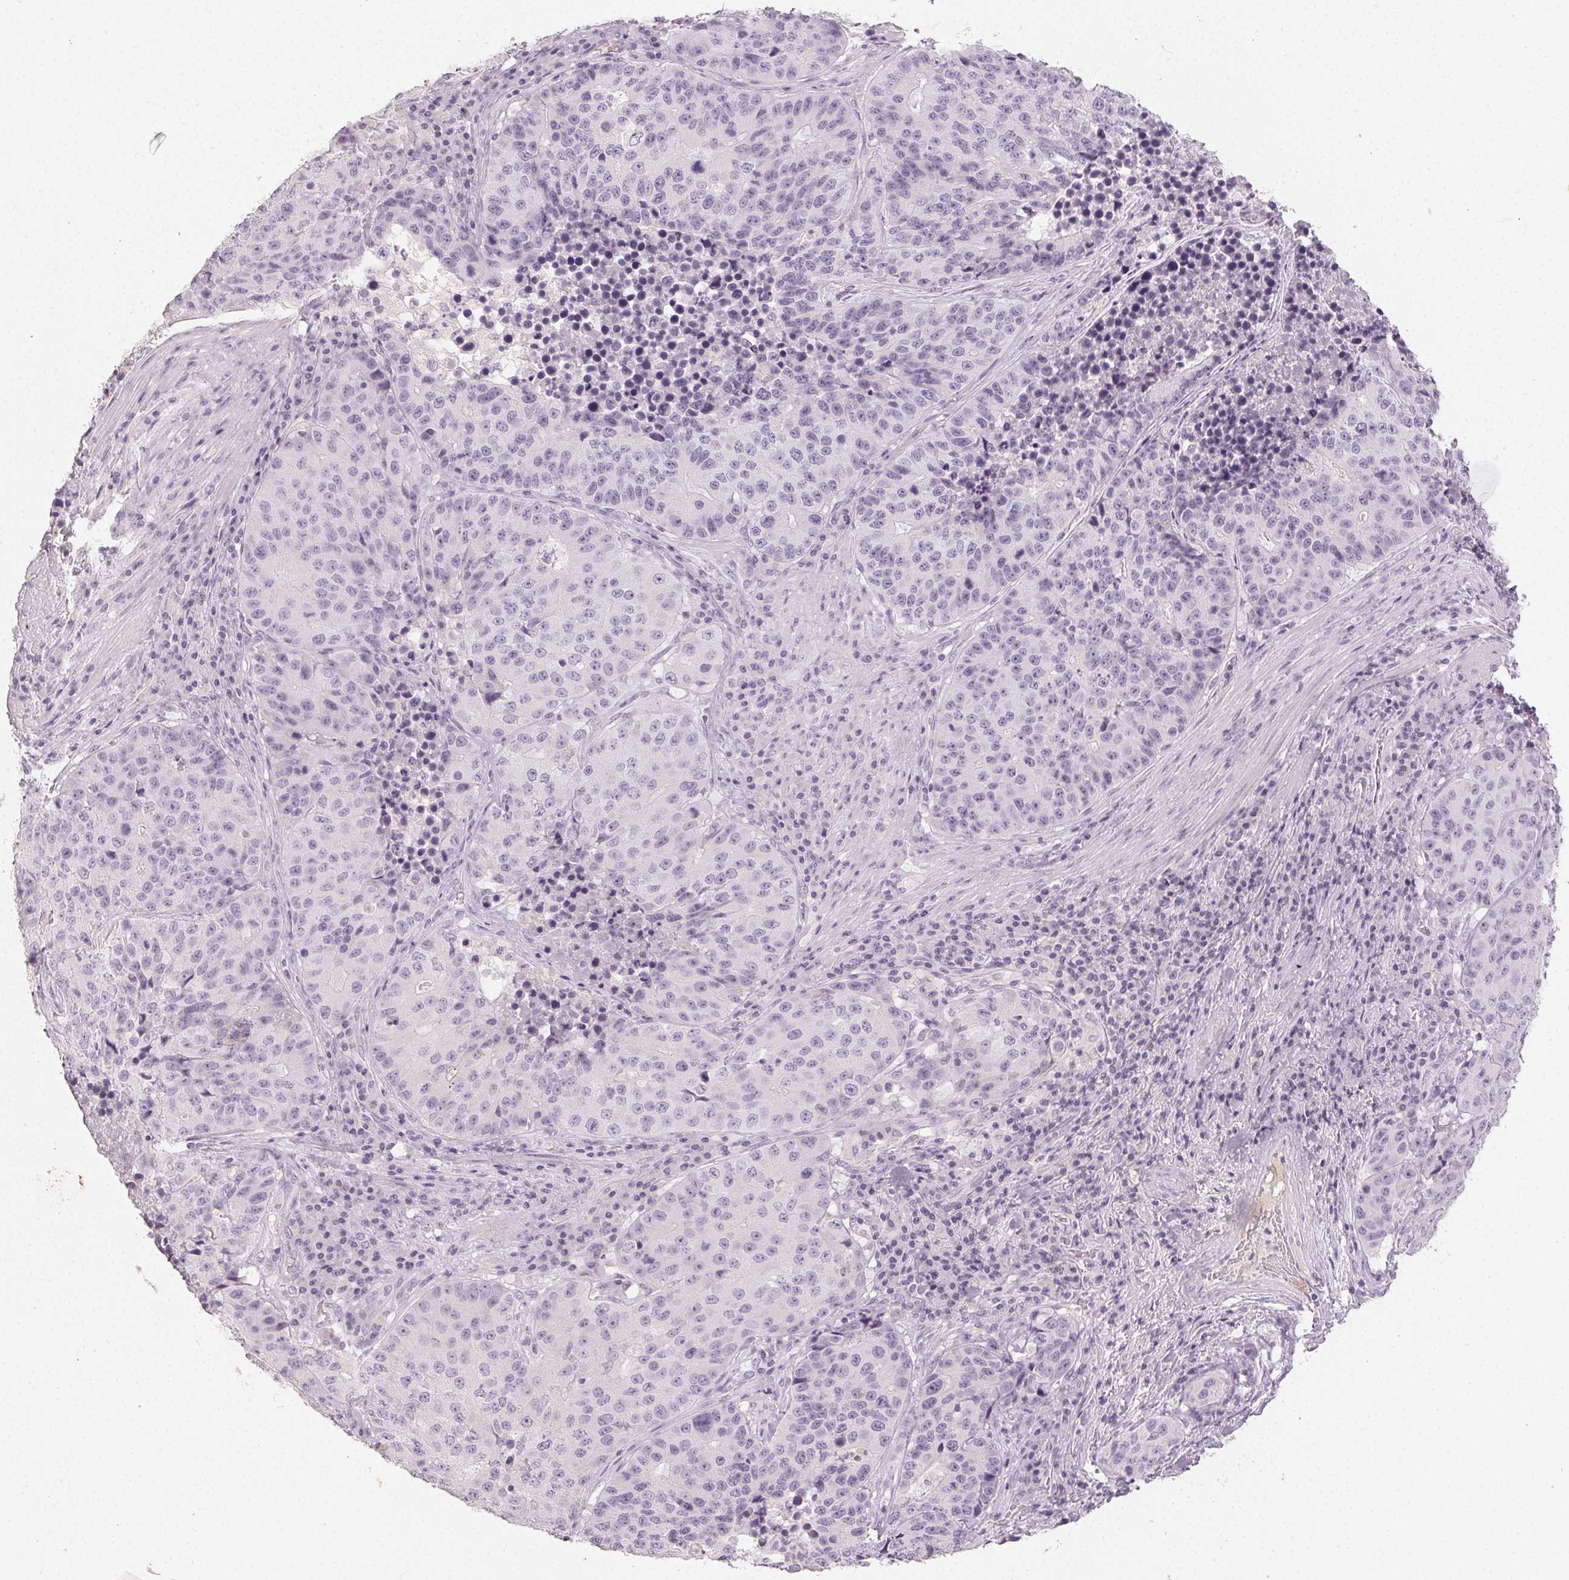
{"staining": {"intensity": "negative", "quantity": "none", "location": "none"}, "tissue": "stomach cancer", "cell_type": "Tumor cells", "image_type": "cancer", "snomed": [{"axis": "morphology", "description": "Adenocarcinoma, NOS"}, {"axis": "topography", "description": "Stomach"}], "caption": "The immunohistochemistry (IHC) histopathology image has no significant staining in tumor cells of stomach adenocarcinoma tissue. Nuclei are stained in blue.", "gene": "LVRN", "patient": {"sex": "male", "age": 71}}